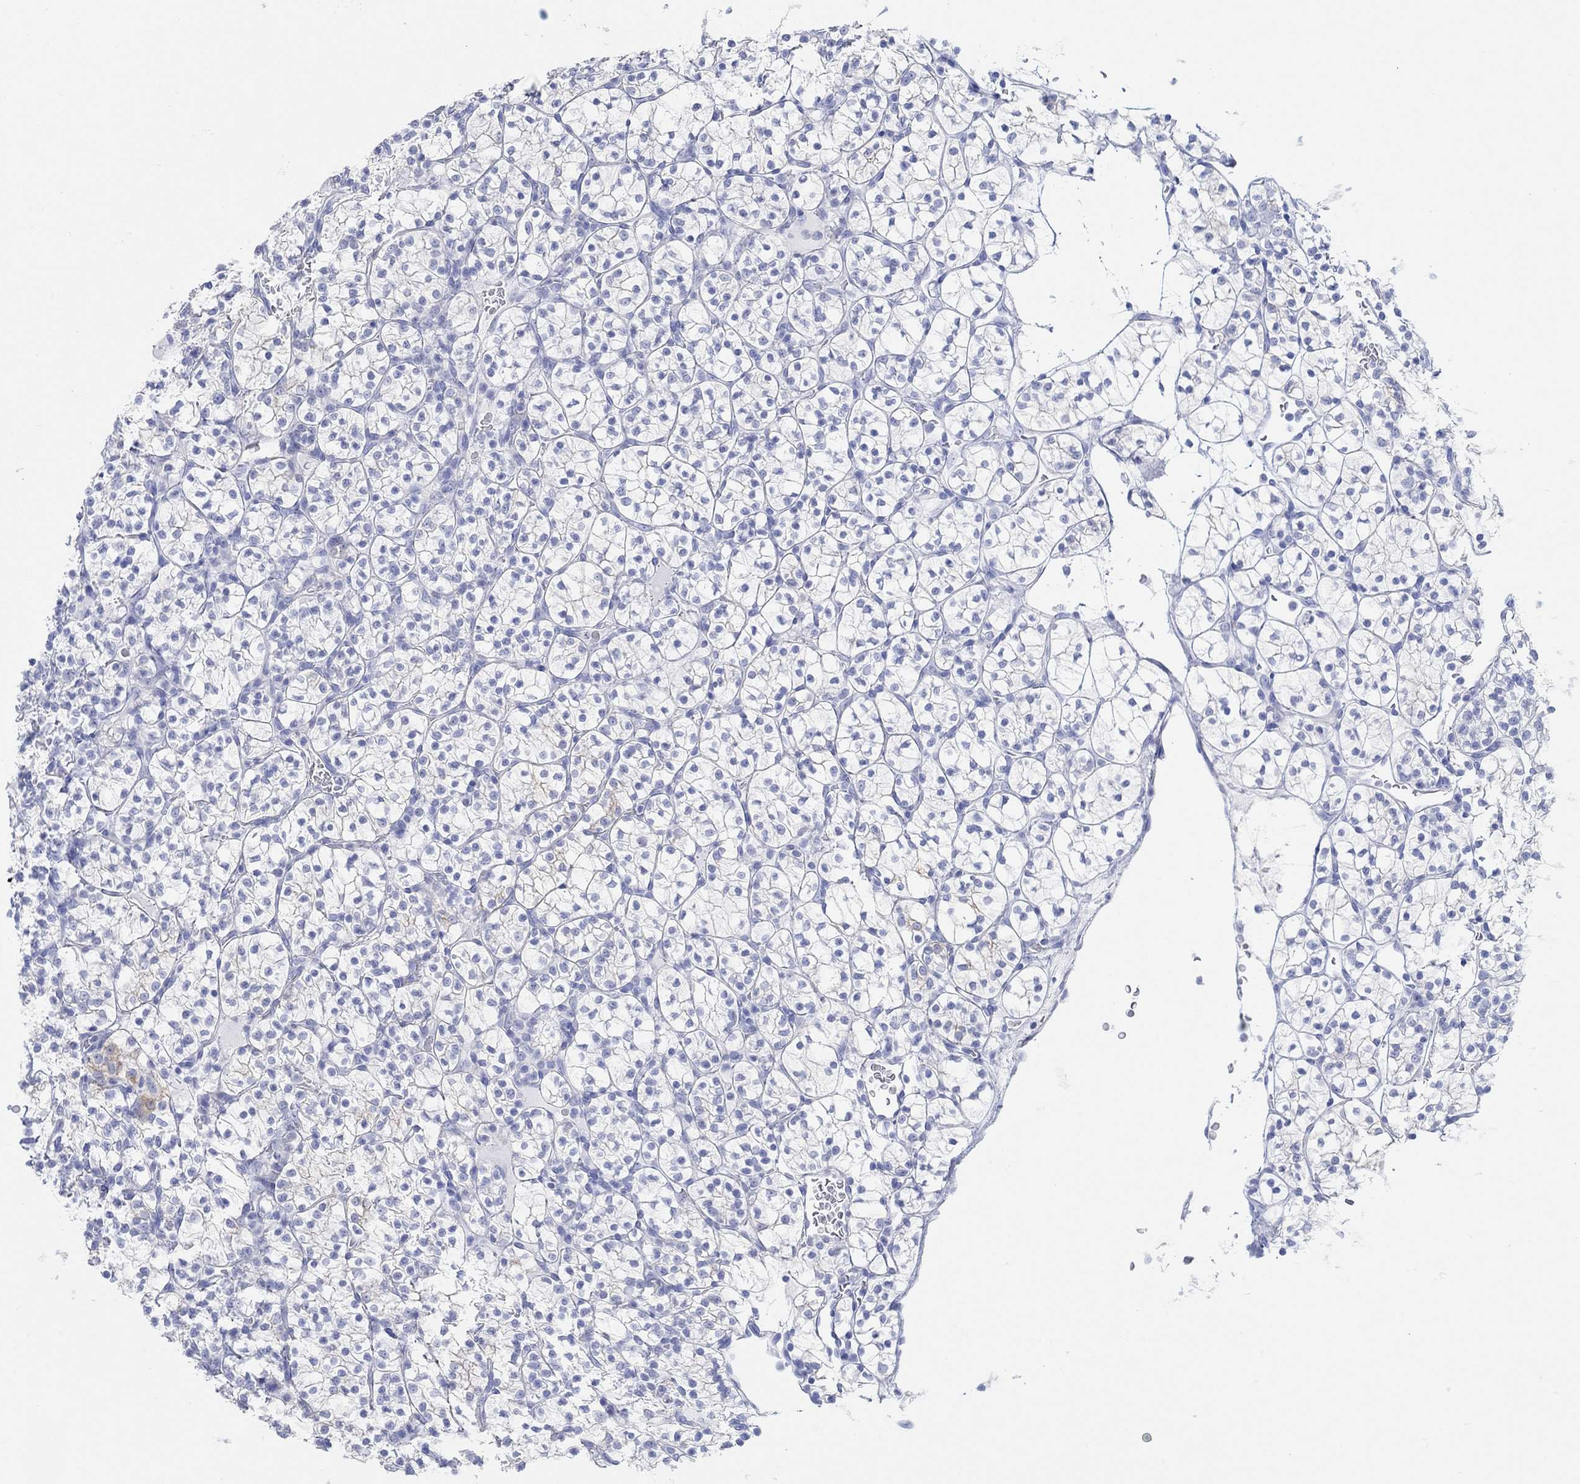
{"staining": {"intensity": "negative", "quantity": "none", "location": "none"}, "tissue": "renal cancer", "cell_type": "Tumor cells", "image_type": "cancer", "snomed": [{"axis": "morphology", "description": "Adenocarcinoma, NOS"}, {"axis": "topography", "description": "Kidney"}], "caption": "Adenocarcinoma (renal) stained for a protein using immunohistochemistry (IHC) reveals no staining tumor cells.", "gene": "AK8", "patient": {"sex": "female", "age": 89}}